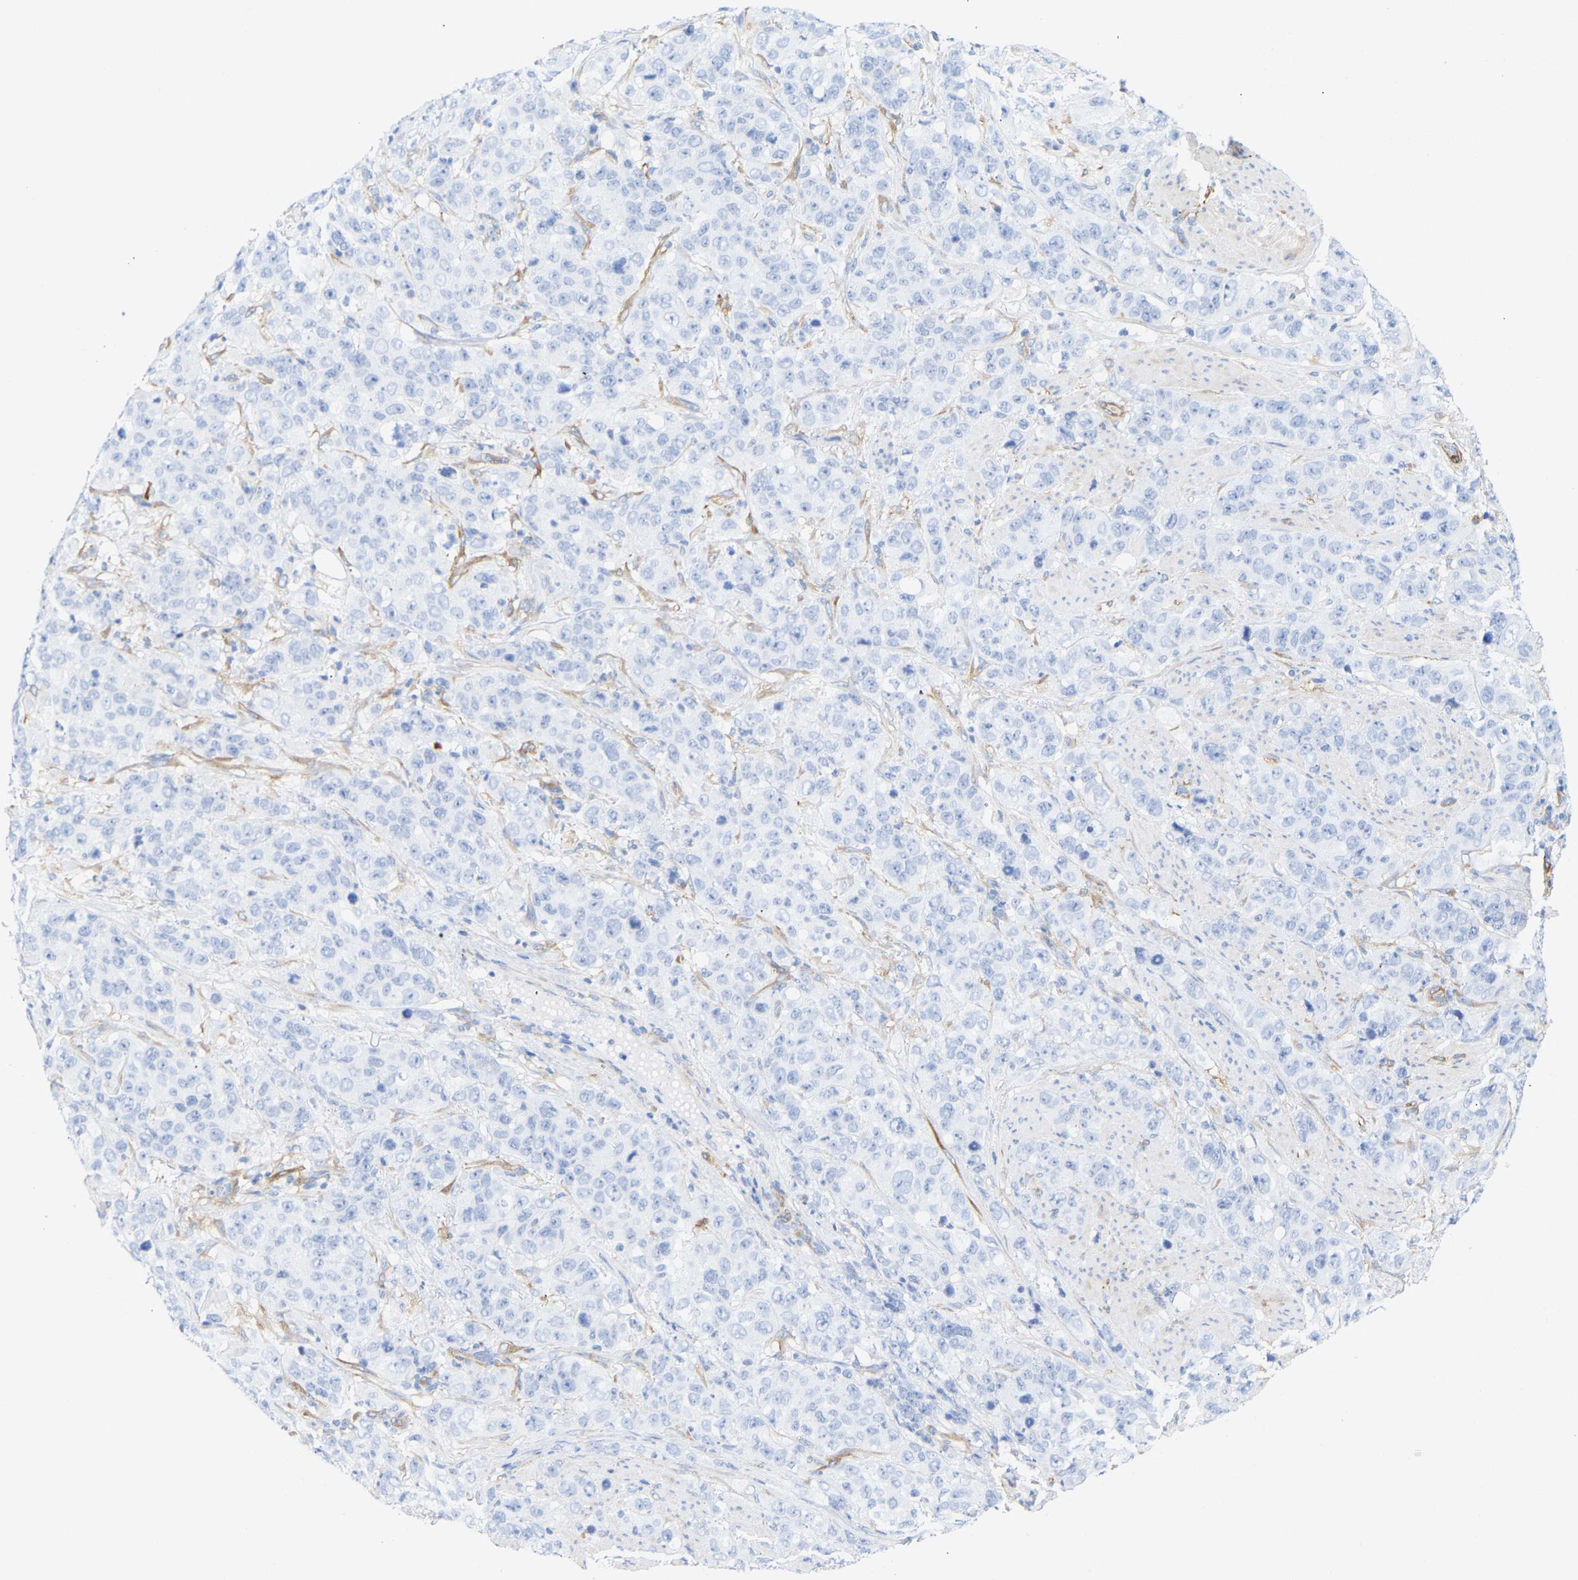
{"staining": {"intensity": "negative", "quantity": "none", "location": "none"}, "tissue": "stomach cancer", "cell_type": "Tumor cells", "image_type": "cancer", "snomed": [{"axis": "morphology", "description": "Adenocarcinoma, NOS"}, {"axis": "topography", "description": "Stomach"}], "caption": "DAB (3,3'-diaminobenzidine) immunohistochemical staining of human adenocarcinoma (stomach) displays no significant staining in tumor cells.", "gene": "AMPH", "patient": {"sex": "male", "age": 48}}